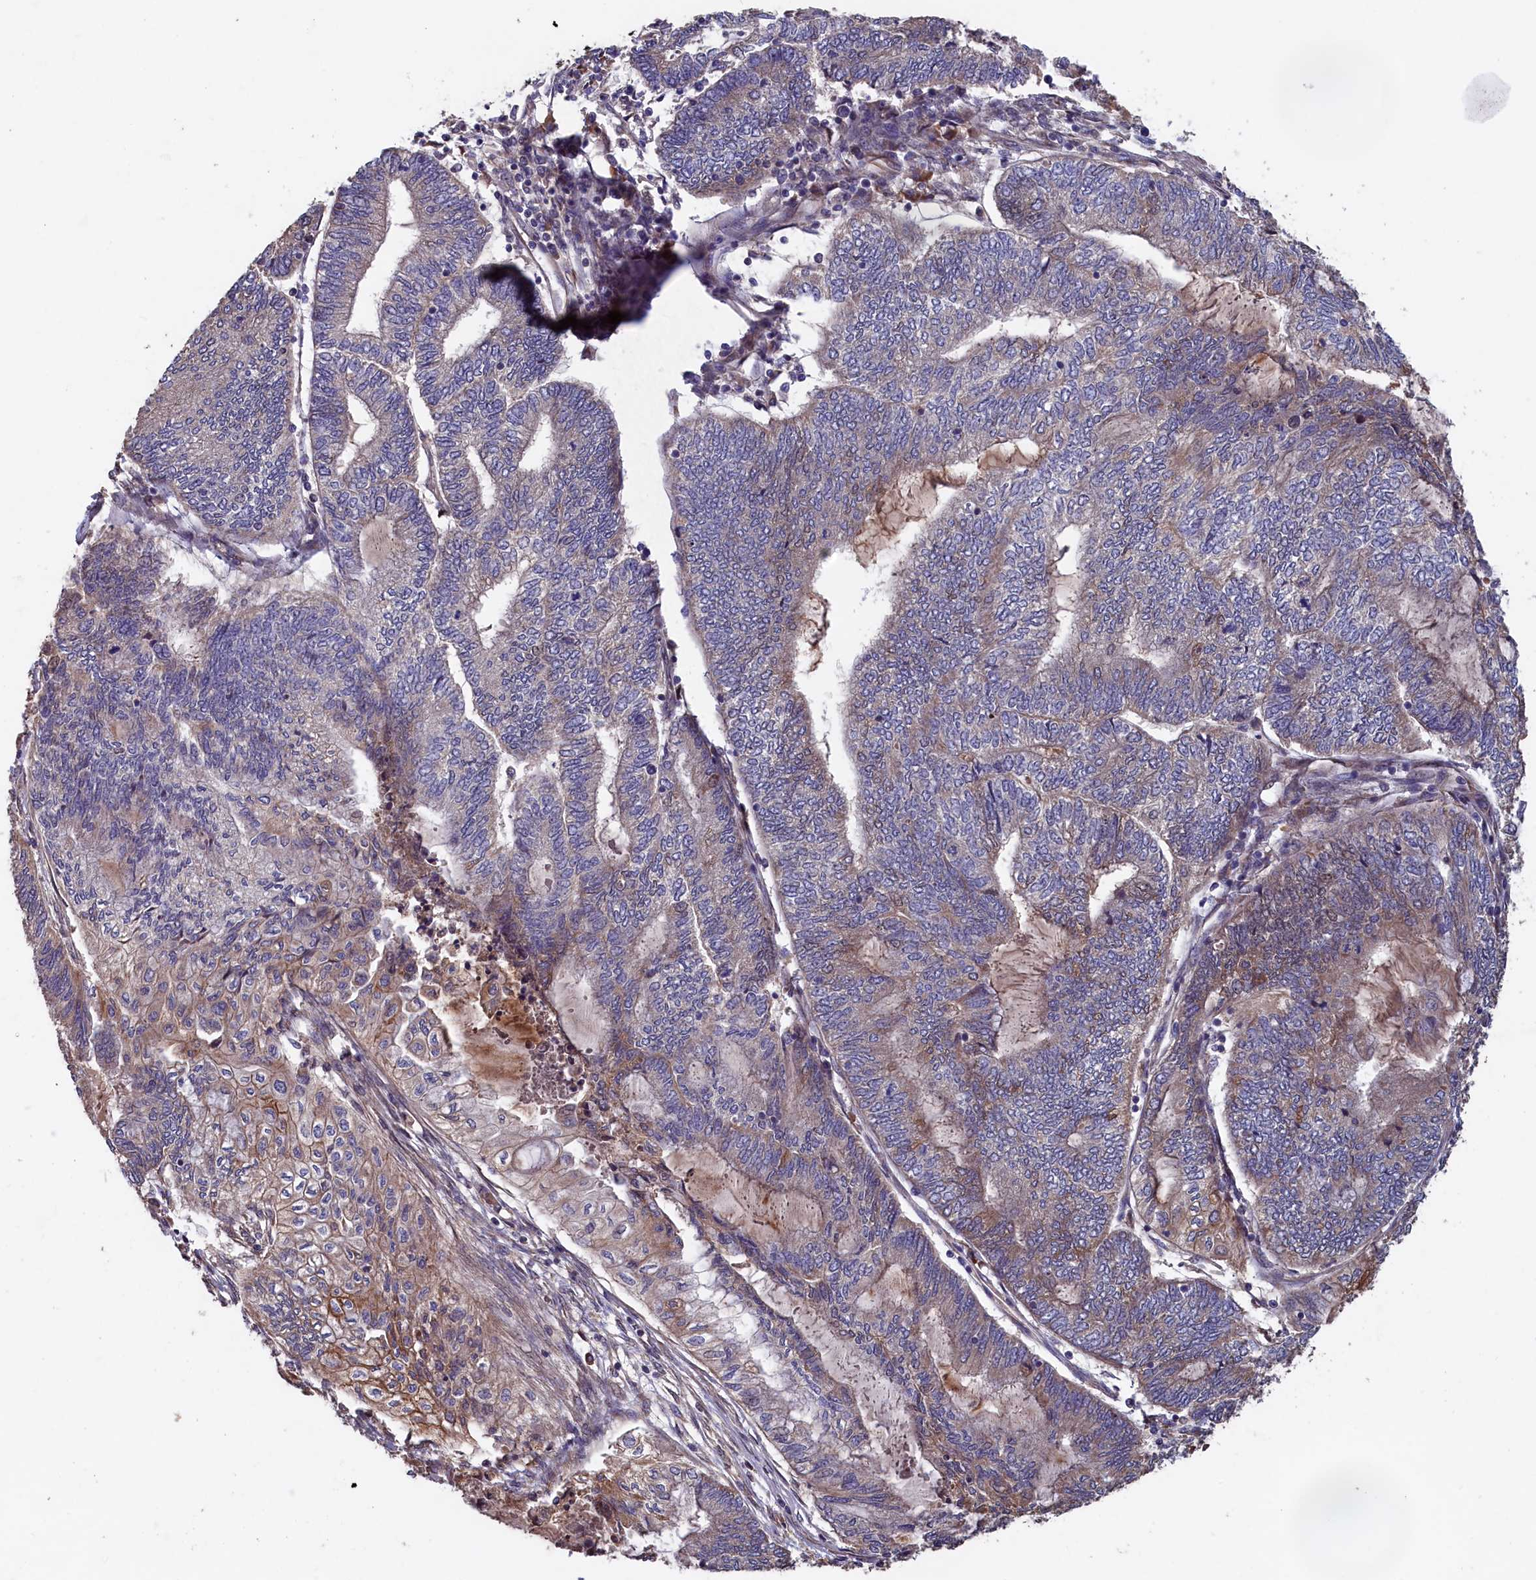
{"staining": {"intensity": "weak", "quantity": "<25%", "location": "cytoplasmic/membranous"}, "tissue": "endometrial cancer", "cell_type": "Tumor cells", "image_type": "cancer", "snomed": [{"axis": "morphology", "description": "Adenocarcinoma, NOS"}, {"axis": "topography", "description": "Uterus"}, {"axis": "topography", "description": "Endometrium"}], "caption": "Immunohistochemistry photomicrograph of human endometrial cancer stained for a protein (brown), which demonstrates no positivity in tumor cells. The staining was performed using DAB to visualize the protein expression in brown, while the nuclei were stained in blue with hematoxylin (Magnification: 20x).", "gene": "GREB1L", "patient": {"sex": "female", "age": 70}}